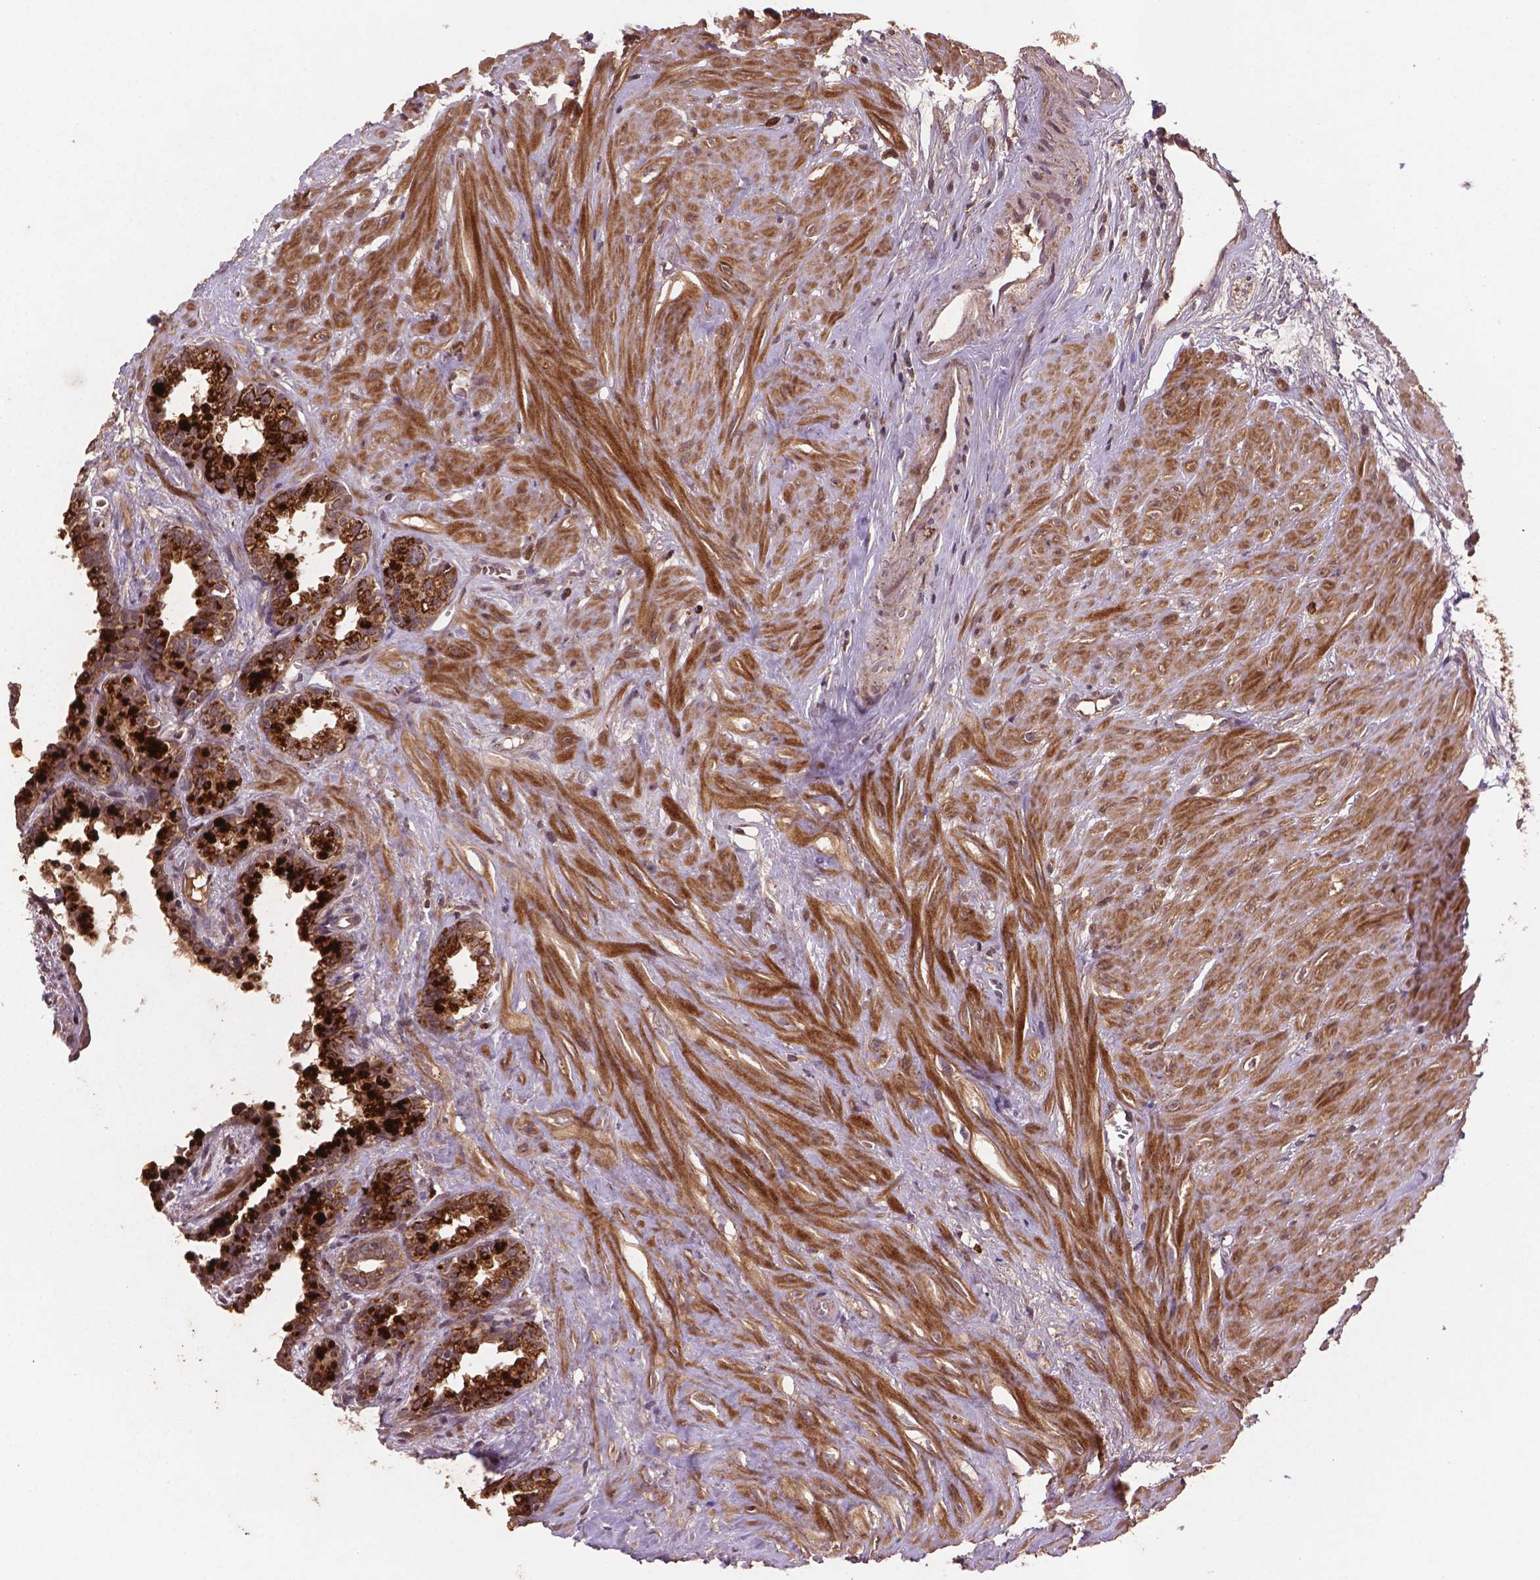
{"staining": {"intensity": "strong", "quantity": ">75%", "location": "cytoplasmic/membranous"}, "tissue": "seminal vesicle", "cell_type": "Glandular cells", "image_type": "normal", "snomed": [{"axis": "morphology", "description": "Normal tissue, NOS"}, {"axis": "morphology", "description": "Urothelial carcinoma, NOS"}, {"axis": "topography", "description": "Urinary bladder"}, {"axis": "topography", "description": "Seminal veicle"}], "caption": "Protein positivity by immunohistochemistry displays strong cytoplasmic/membranous staining in about >75% of glandular cells in benign seminal vesicle. (DAB IHC, brown staining for protein, blue staining for nuclei).", "gene": "NIPAL2", "patient": {"sex": "male", "age": 76}}